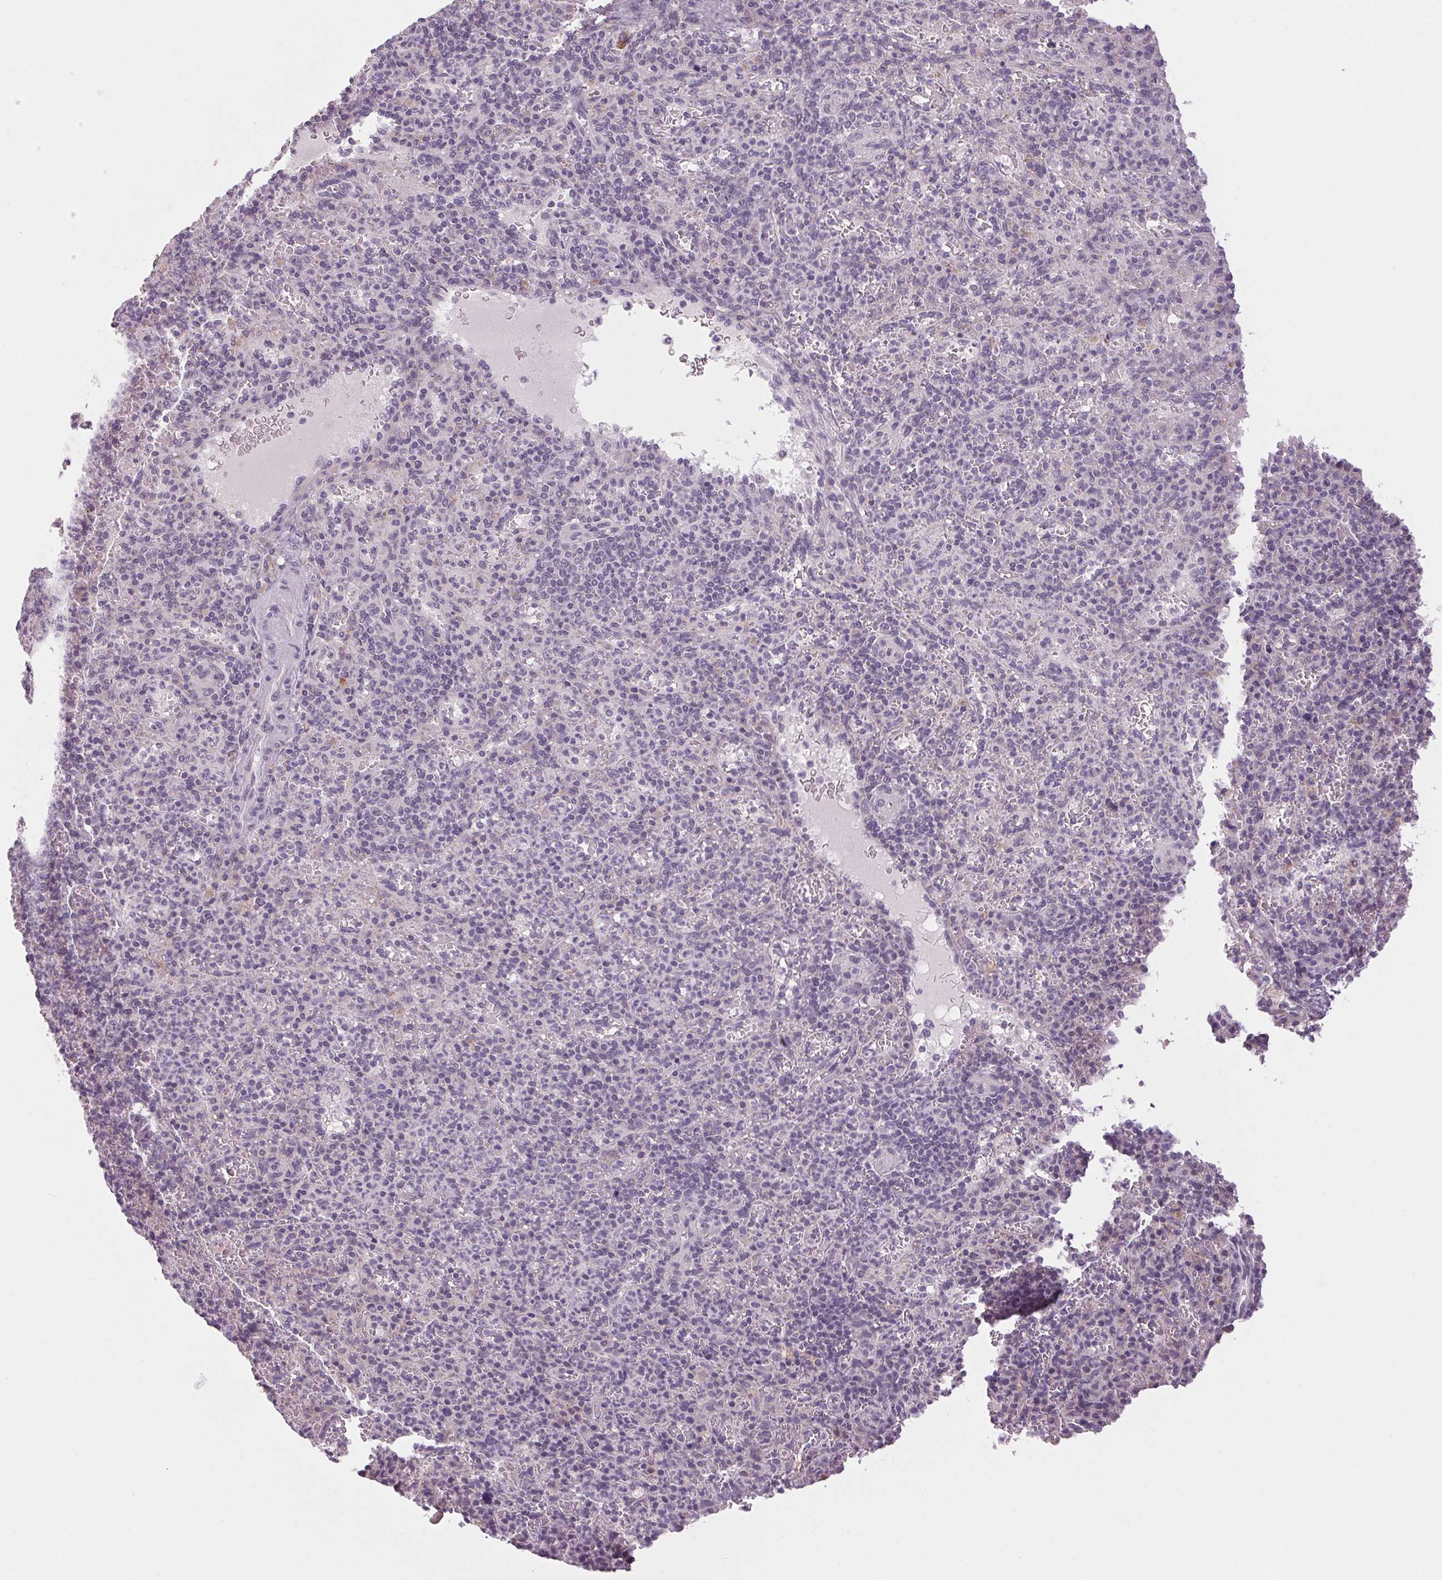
{"staining": {"intensity": "negative", "quantity": "none", "location": "none"}, "tissue": "spleen", "cell_type": "Cells in red pulp", "image_type": "normal", "snomed": [{"axis": "morphology", "description": "Normal tissue, NOS"}, {"axis": "topography", "description": "Spleen"}], "caption": "An immunohistochemistry (IHC) image of normal spleen is shown. There is no staining in cells in red pulp of spleen.", "gene": "KLHL40", "patient": {"sex": "female", "age": 74}}